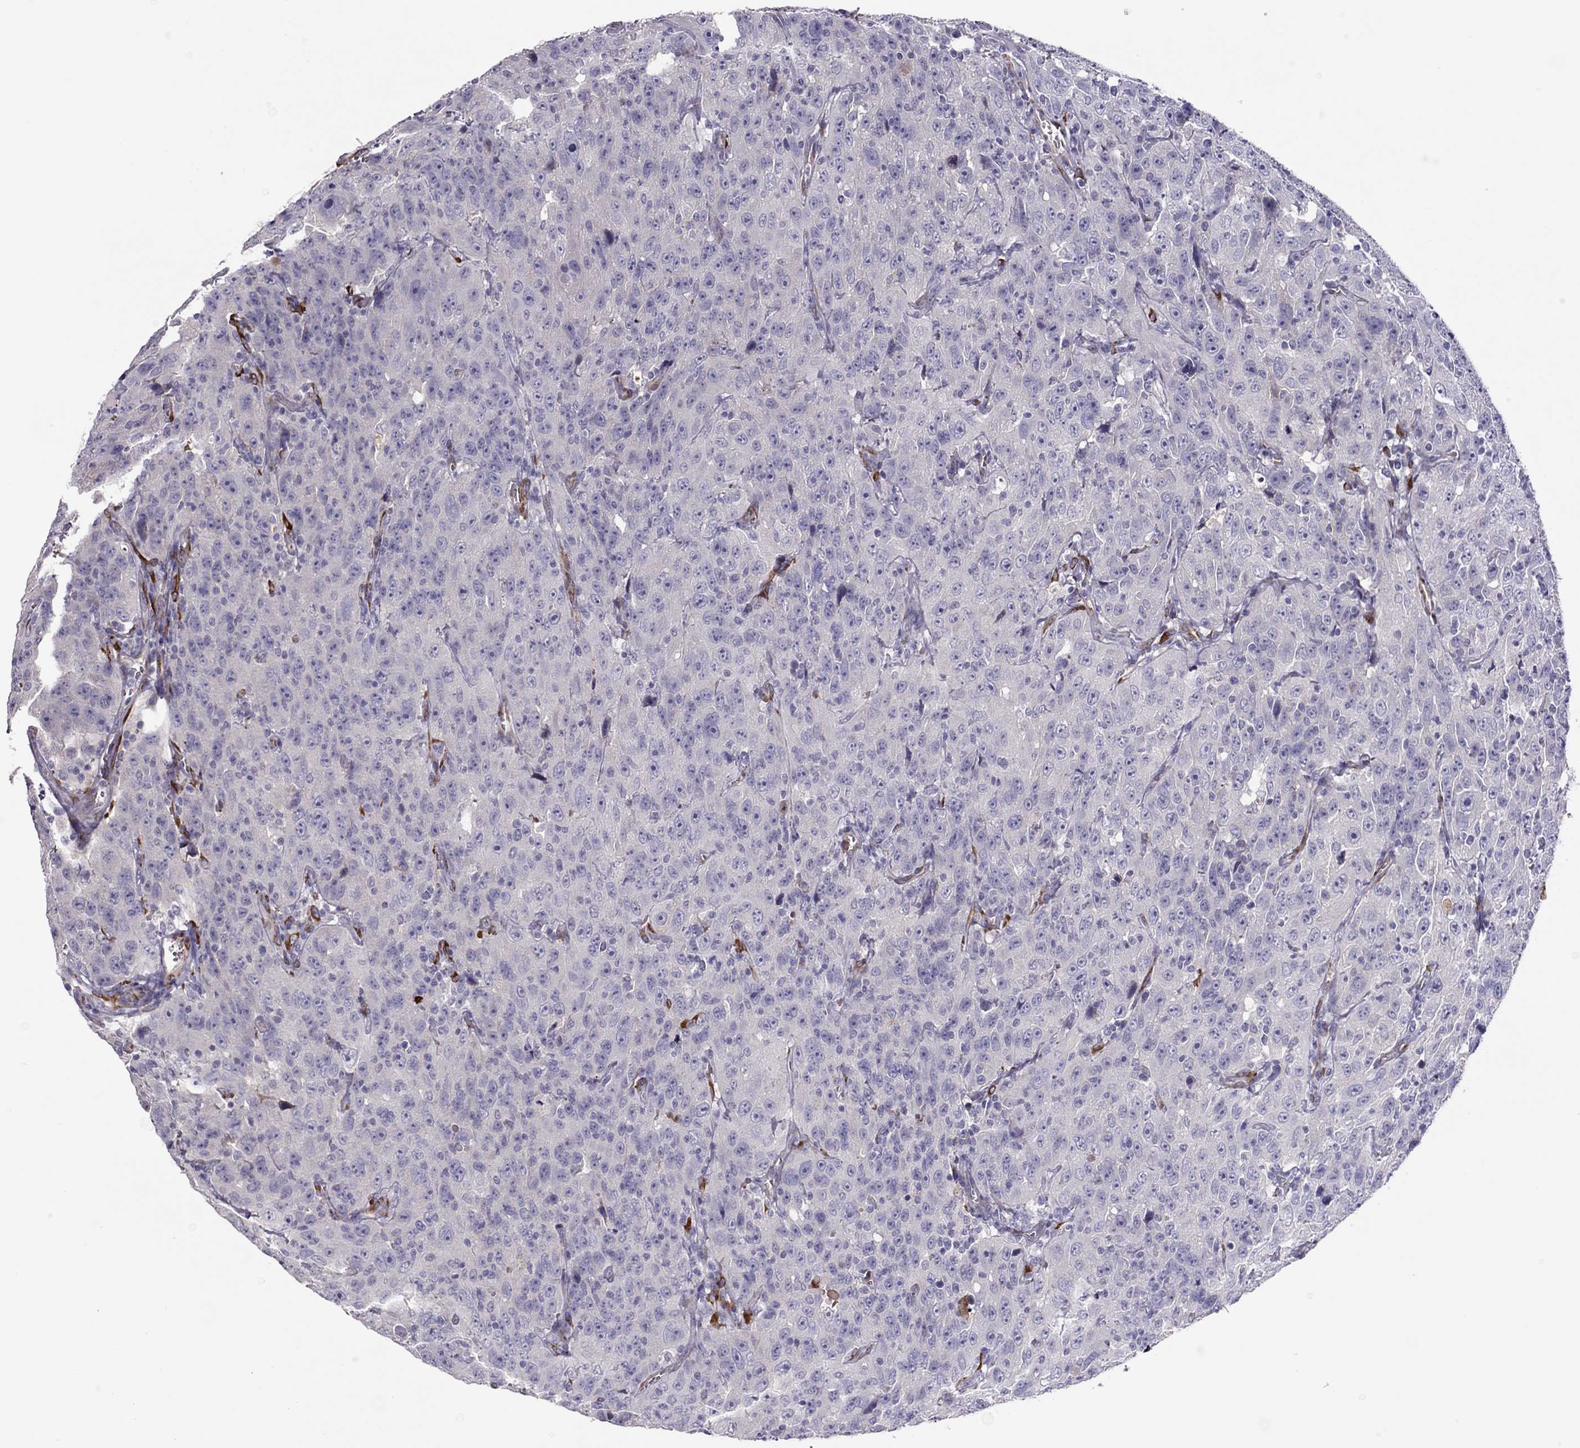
{"staining": {"intensity": "negative", "quantity": "none", "location": "none"}, "tissue": "urothelial cancer", "cell_type": "Tumor cells", "image_type": "cancer", "snomed": [{"axis": "morphology", "description": "Urothelial carcinoma, NOS"}, {"axis": "morphology", "description": "Urothelial carcinoma, High grade"}, {"axis": "topography", "description": "Urinary bladder"}], "caption": "This is a micrograph of immunohistochemistry staining of urothelial cancer, which shows no expression in tumor cells. (DAB immunohistochemistry with hematoxylin counter stain).", "gene": "RHD", "patient": {"sex": "female", "age": 73}}